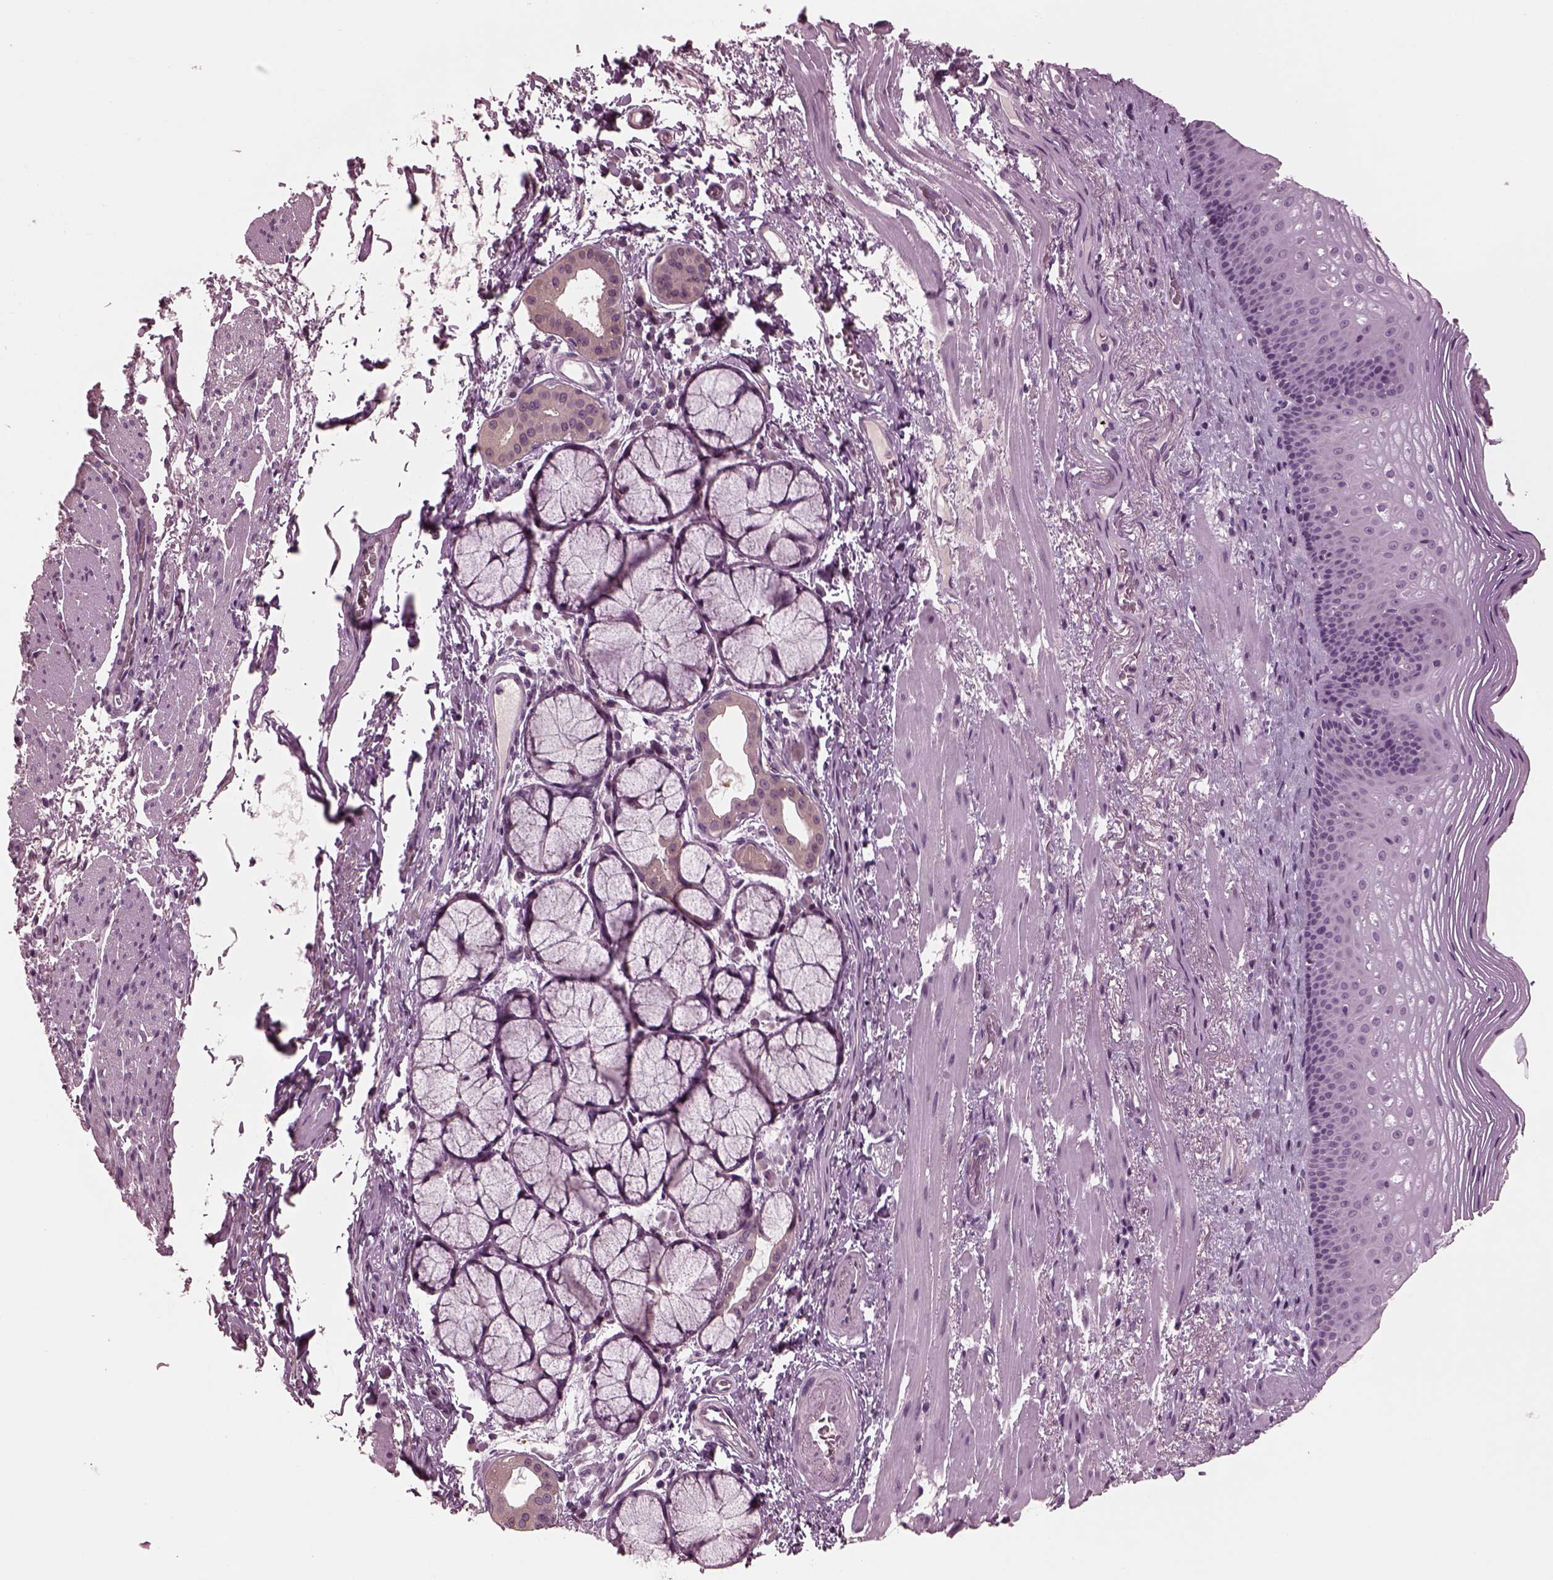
{"staining": {"intensity": "negative", "quantity": "none", "location": "none"}, "tissue": "esophagus", "cell_type": "Squamous epithelial cells", "image_type": "normal", "snomed": [{"axis": "morphology", "description": "Normal tissue, NOS"}, {"axis": "topography", "description": "Esophagus"}], "caption": "The histopathology image shows no significant positivity in squamous epithelial cells of esophagus.", "gene": "CLCN4", "patient": {"sex": "male", "age": 76}}